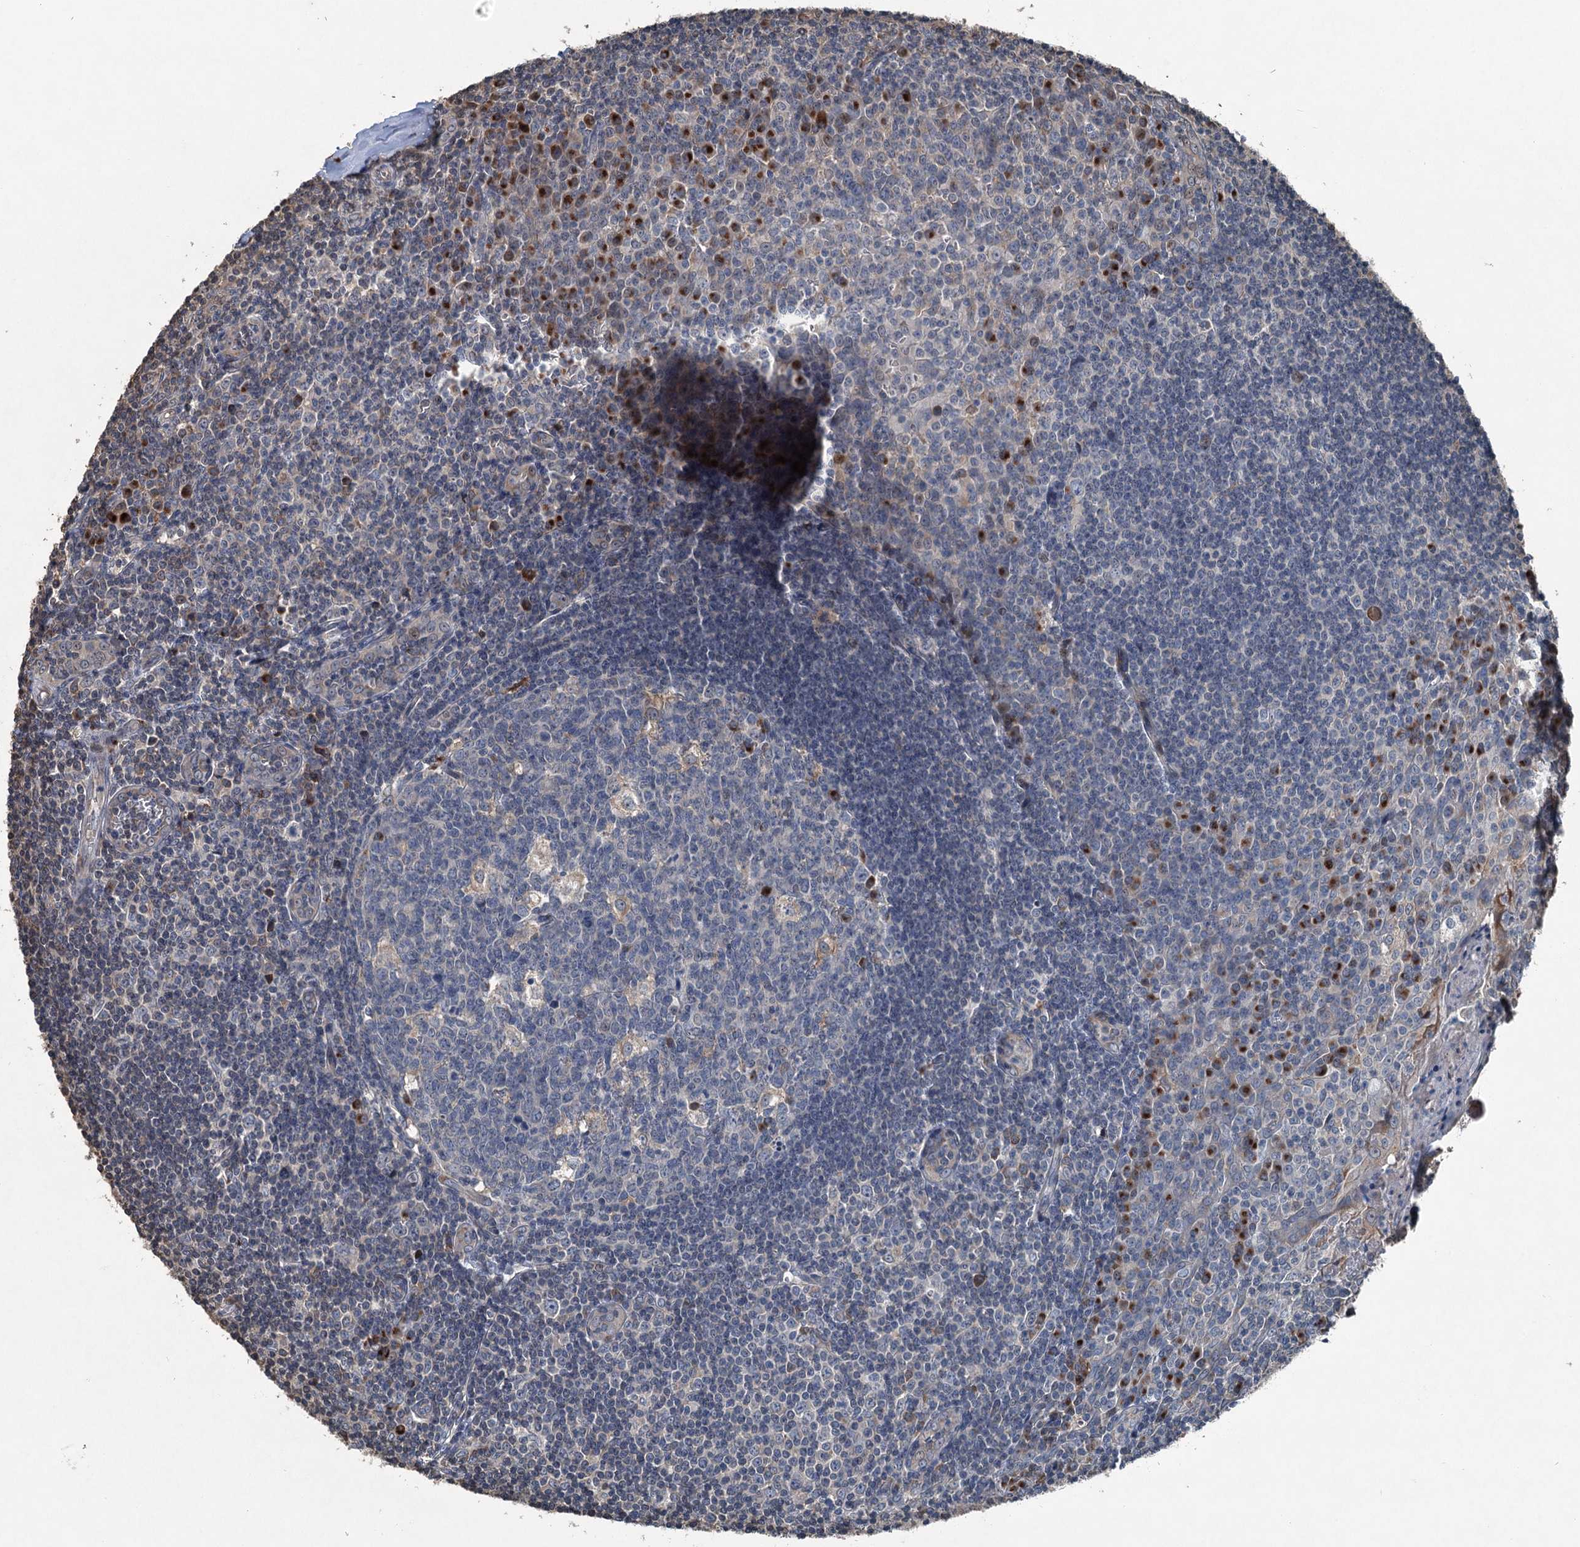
{"staining": {"intensity": "negative", "quantity": "none", "location": "none"}, "tissue": "tonsil", "cell_type": "Germinal center cells", "image_type": "normal", "snomed": [{"axis": "morphology", "description": "Normal tissue, NOS"}, {"axis": "topography", "description": "Tonsil"}], "caption": "A high-resolution photomicrograph shows IHC staining of normal tonsil, which displays no significant staining in germinal center cells. (Stains: DAB immunohistochemistry (IHC) with hematoxylin counter stain, Microscopy: brightfield microscopy at high magnification).", "gene": "NAA60", "patient": {"sex": "male", "age": 27}}